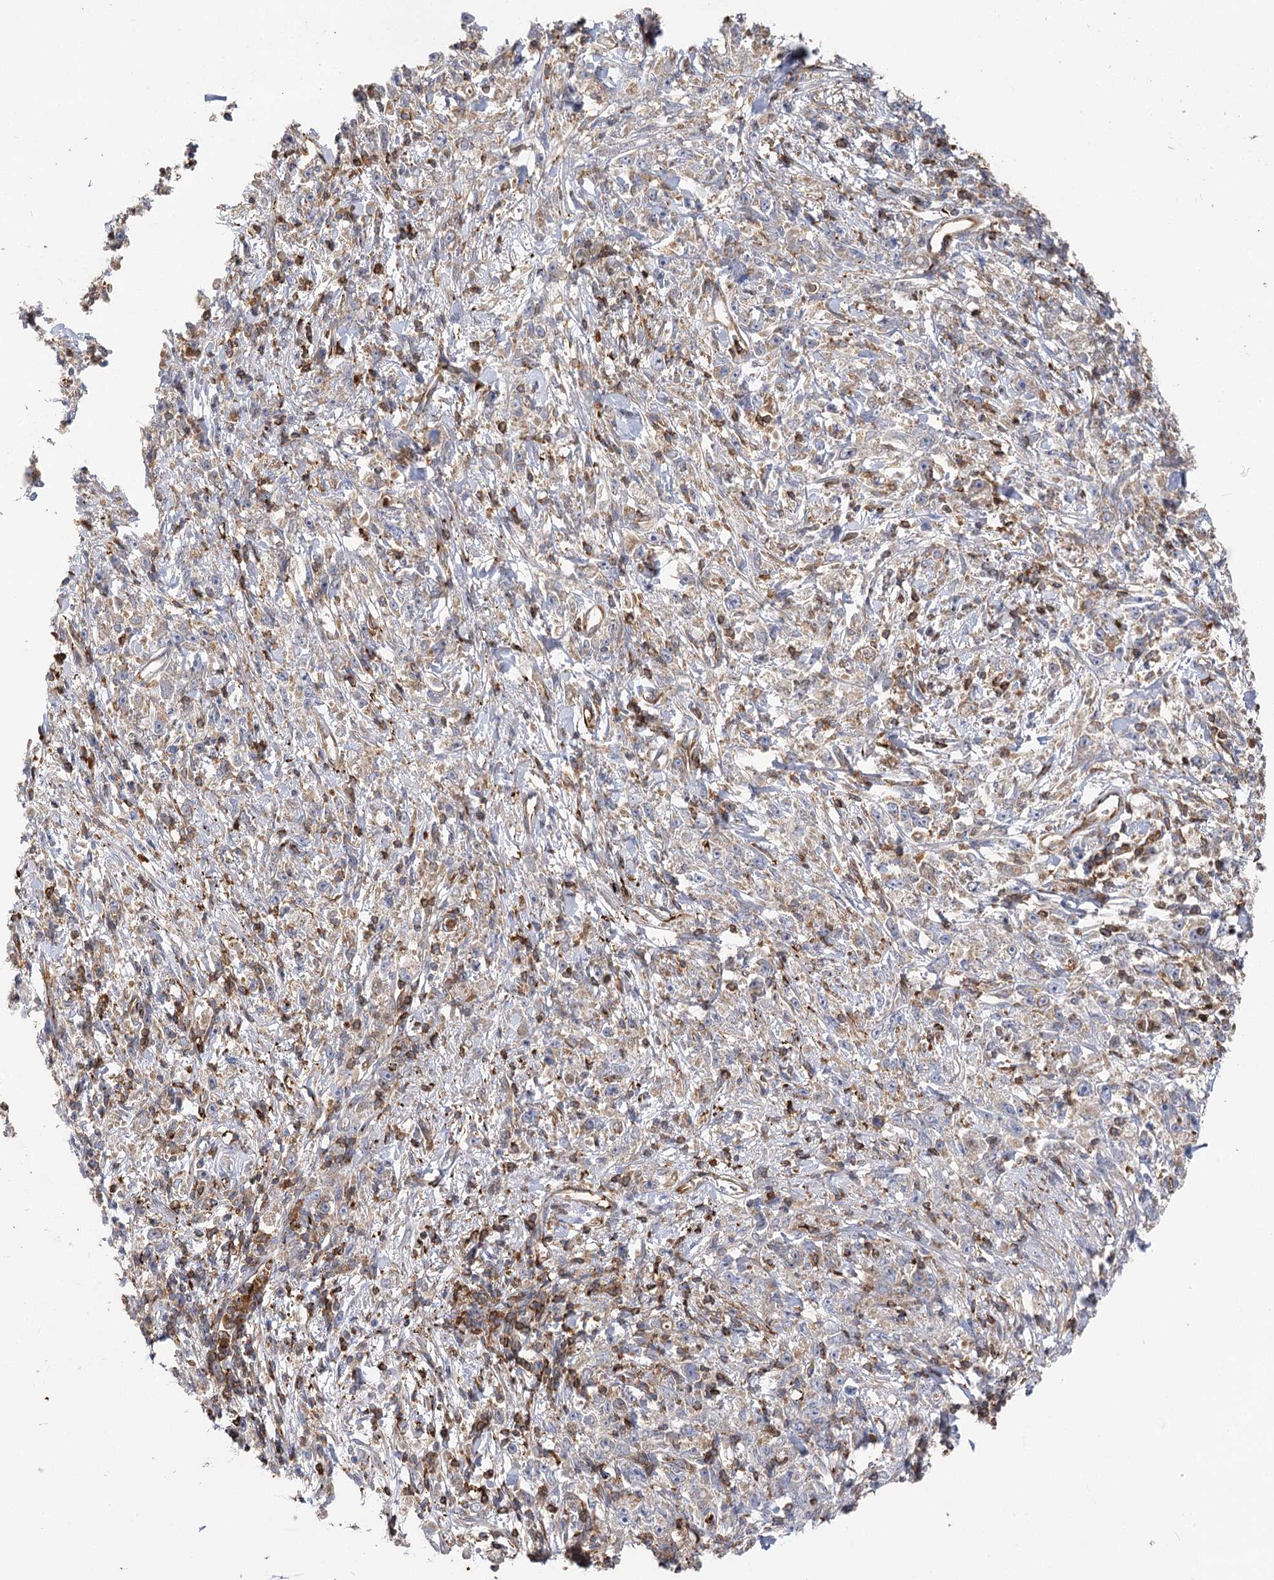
{"staining": {"intensity": "weak", "quantity": "<25%", "location": "cytoplasmic/membranous"}, "tissue": "stomach cancer", "cell_type": "Tumor cells", "image_type": "cancer", "snomed": [{"axis": "morphology", "description": "Adenocarcinoma, NOS"}, {"axis": "topography", "description": "Stomach"}], "caption": "Immunohistochemical staining of human stomach adenocarcinoma shows no significant staining in tumor cells.", "gene": "SEC24B", "patient": {"sex": "female", "age": 59}}